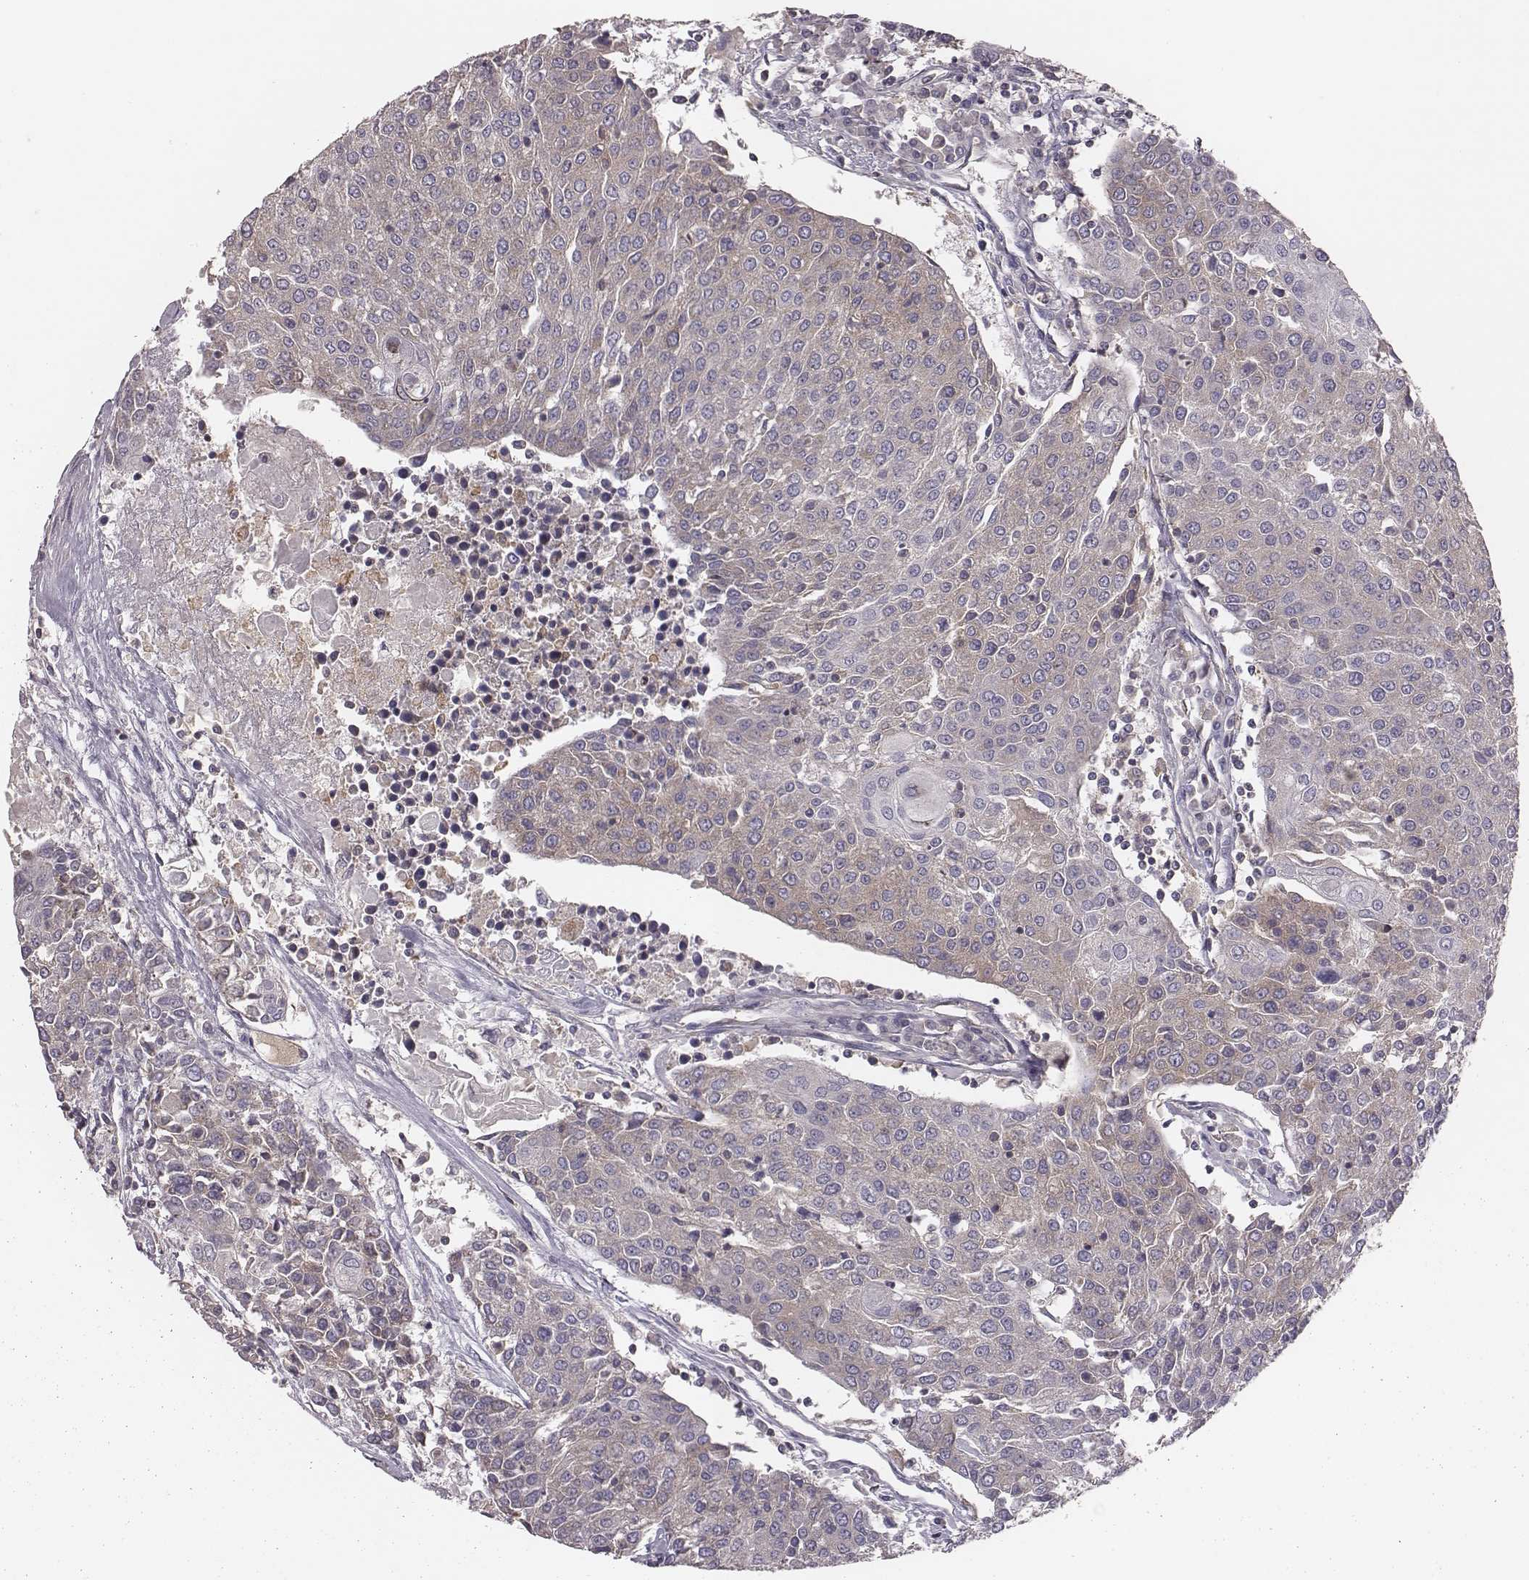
{"staining": {"intensity": "weak", "quantity": "<25%", "location": "cytoplasmic/membranous"}, "tissue": "urothelial cancer", "cell_type": "Tumor cells", "image_type": "cancer", "snomed": [{"axis": "morphology", "description": "Urothelial carcinoma, High grade"}, {"axis": "topography", "description": "Urinary bladder"}], "caption": "IHC histopathology image of neoplastic tissue: urothelial cancer stained with DAB demonstrates no significant protein staining in tumor cells.", "gene": "CAD", "patient": {"sex": "female", "age": 85}}